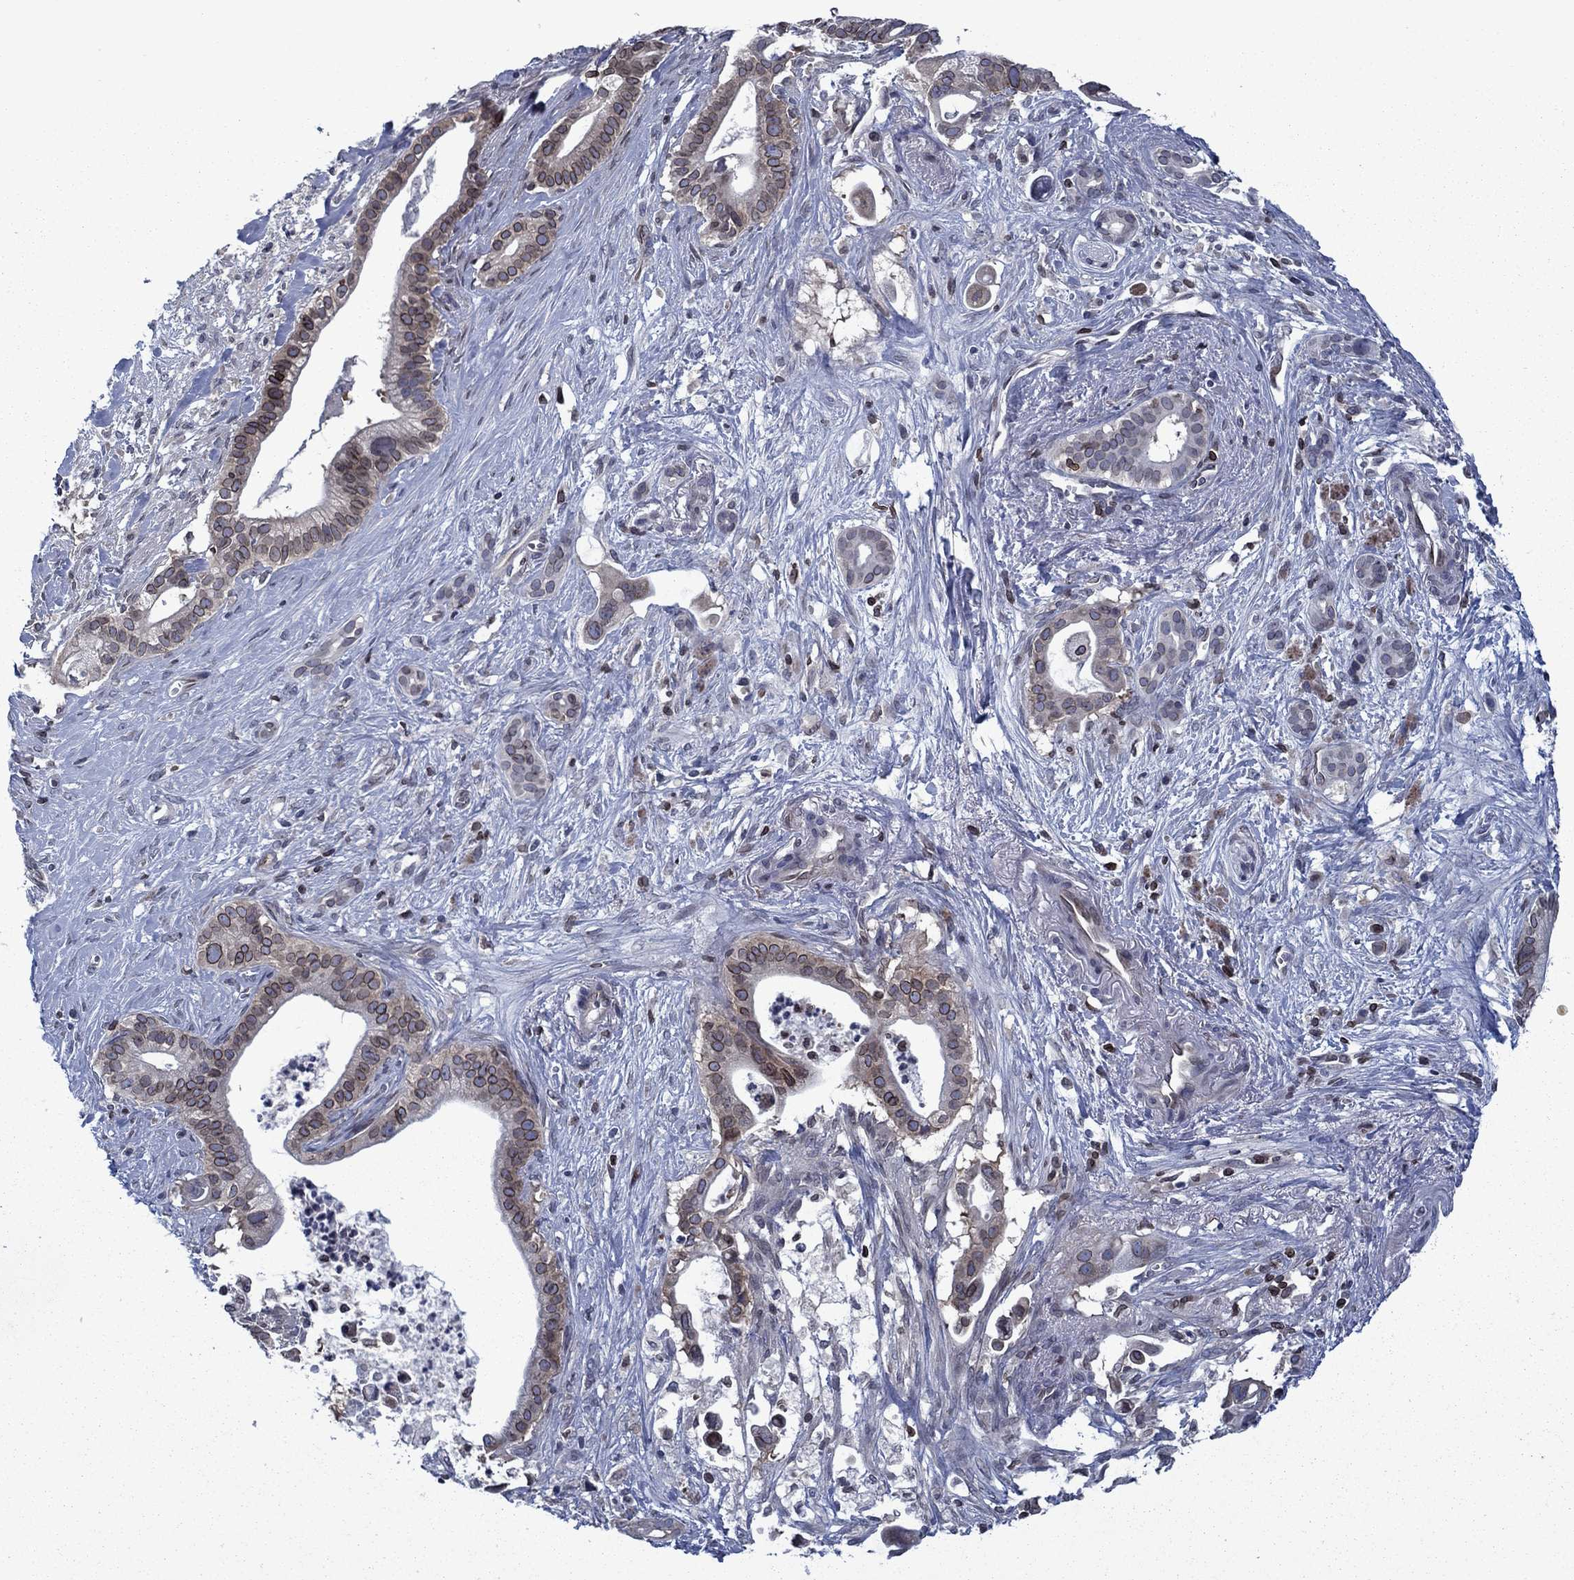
{"staining": {"intensity": "moderate", "quantity": "<25%", "location": "cytoplasmic/membranous,nuclear"}, "tissue": "pancreatic cancer", "cell_type": "Tumor cells", "image_type": "cancer", "snomed": [{"axis": "morphology", "description": "Adenocarcinoma, NOS"}, {"axis": "topography", "description": "Pancreas"}], "caption": "The photomicrograph demonstrates staining of pancreatic cancer (adenocarcinoma), revealing moderate cytoplasmic/membranous and nuclear protein positivity (brown color) within tumor cells.", "gene": "SLA", "patient": {"sex": "male", "age": 61}}